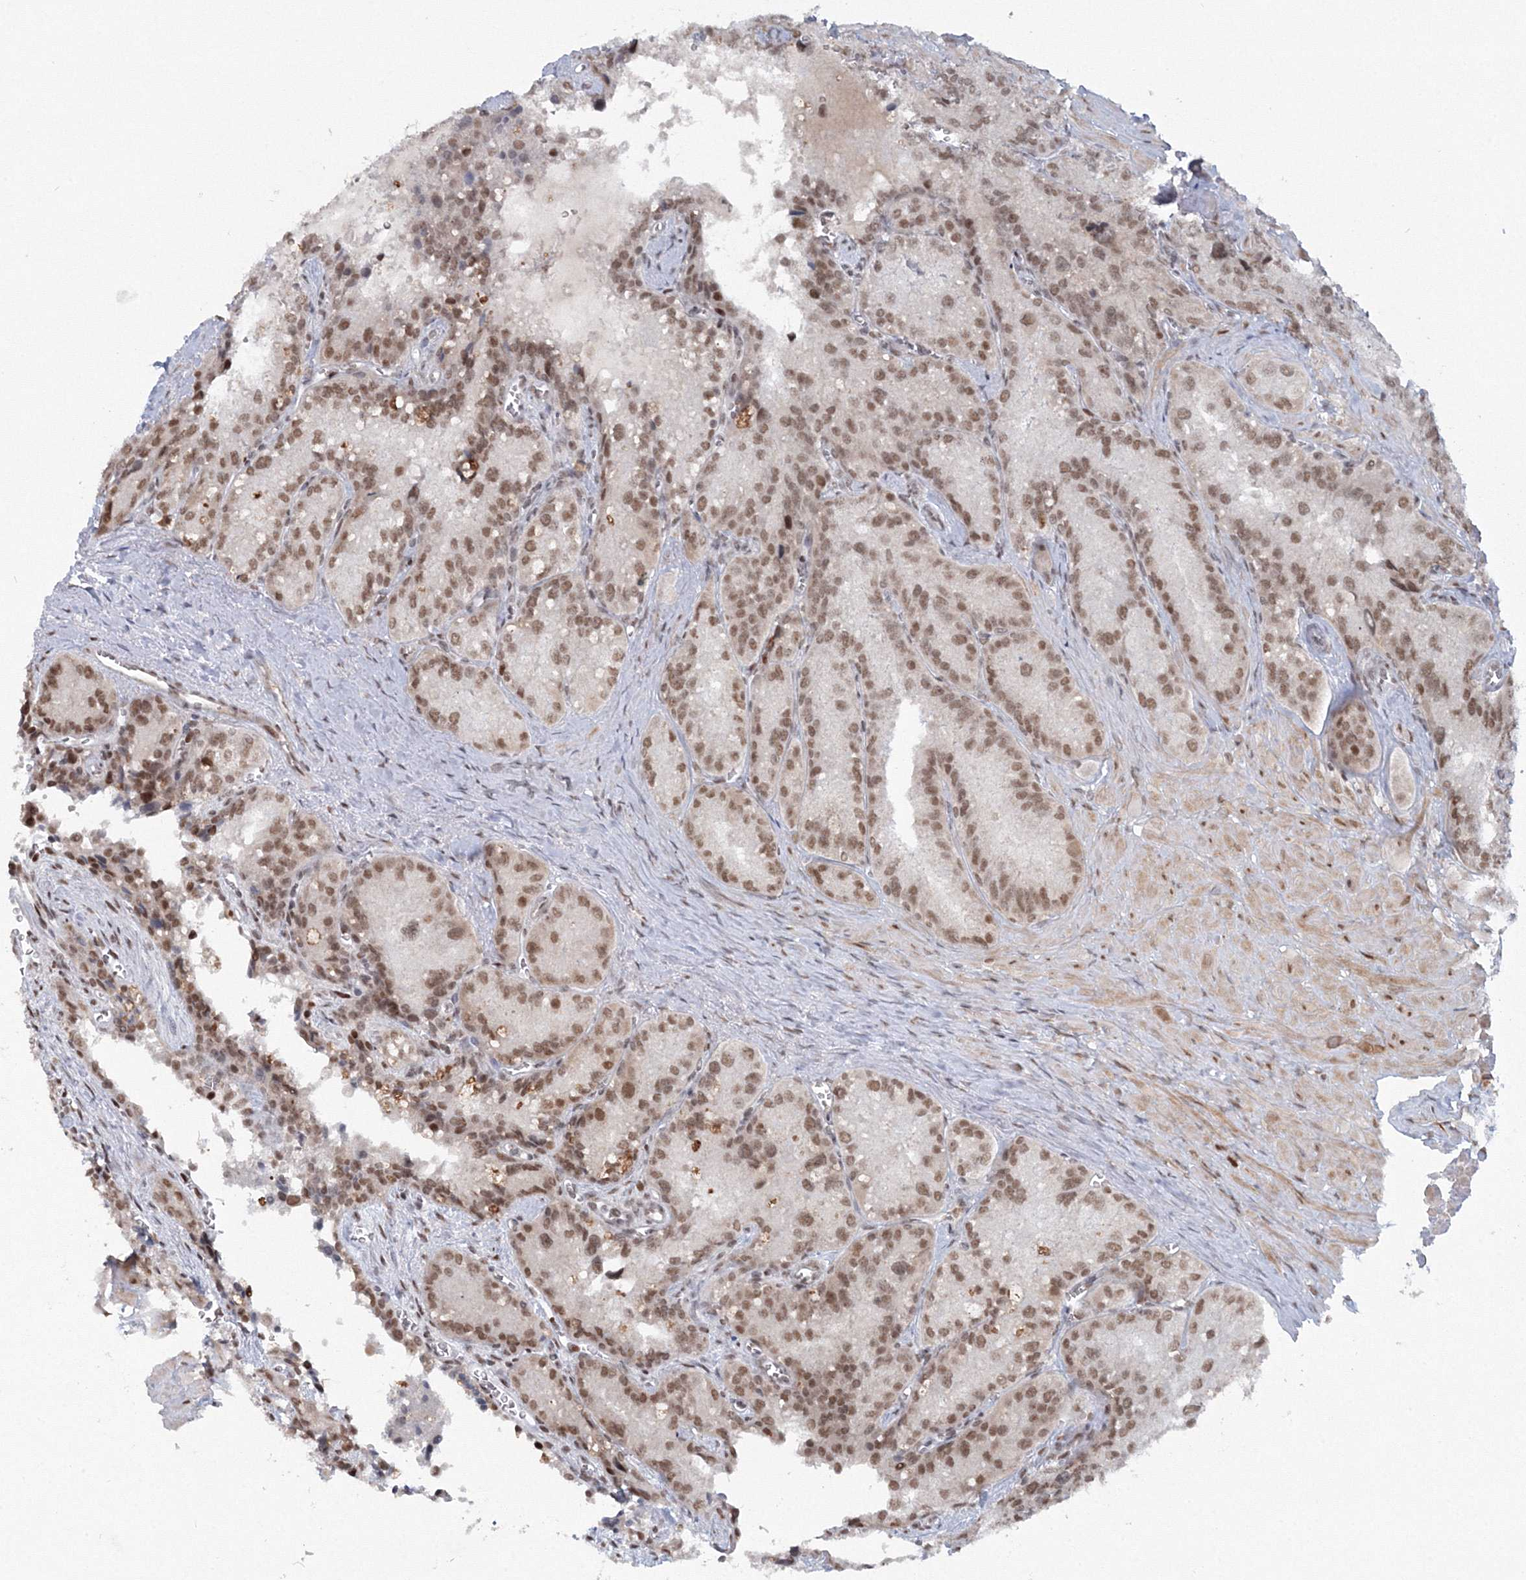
{"staining": {"intensity": "moderate", "quantity": ">75%", "location": "nuclear"}, "tissue": "seminal vesicle", "cell_type": "Glandular cells", "image_type": "normal", "snomed": [{"axis": "morphology", "description": "Normal tissue, NOS"}, {"axis": "topography", "description": "Seminal veicle"}], "caption": "The micrograph demonstrates immunohistochemical staining of normal seminal vesicle. There is moderate nuclear positivity is present in about >75% of glandular cells.", "gene": "C3orf33", "patient": {"sex": "male", "age": 62}}